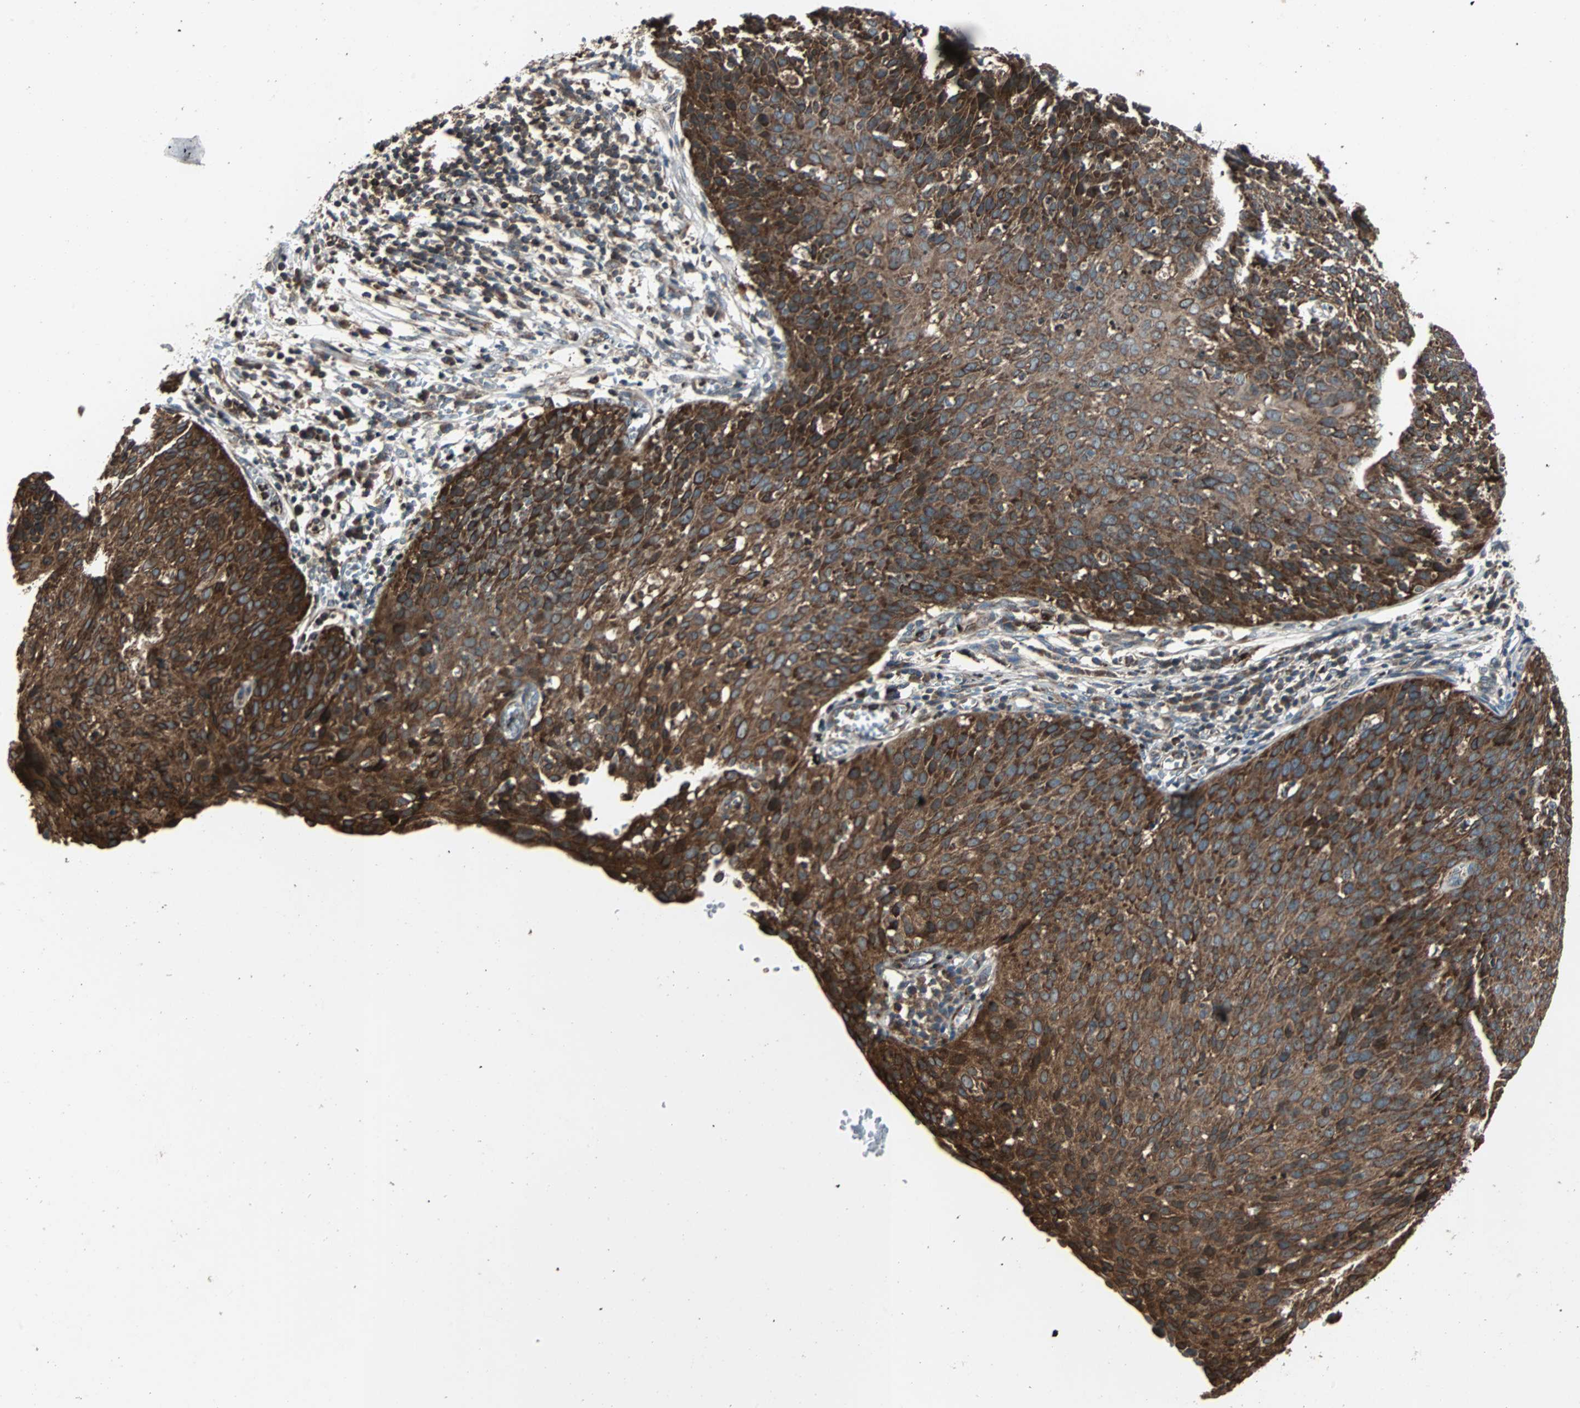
{"staining": {"intensity": "strong", "quantity": ">75%", "location": "cytoplasmic/membranous"}, "tissue": "cervical cancer", "cell_type": "Tumor cells", "image_type": "cancer", "snomed": [{"axis": "morphology", "description": "Squamous cell carcinoma, NOS"}, {"axis": "topography", "description": "Cervix"}], "caption": "IHC of human squamous cell carcinoma (cervical) shows high levels of strong cytoplasmic/membranous expression in approximately >75% of tumor cells.", "gene": "RAB7A", "patient": {"sex": "female", "age": 38}}